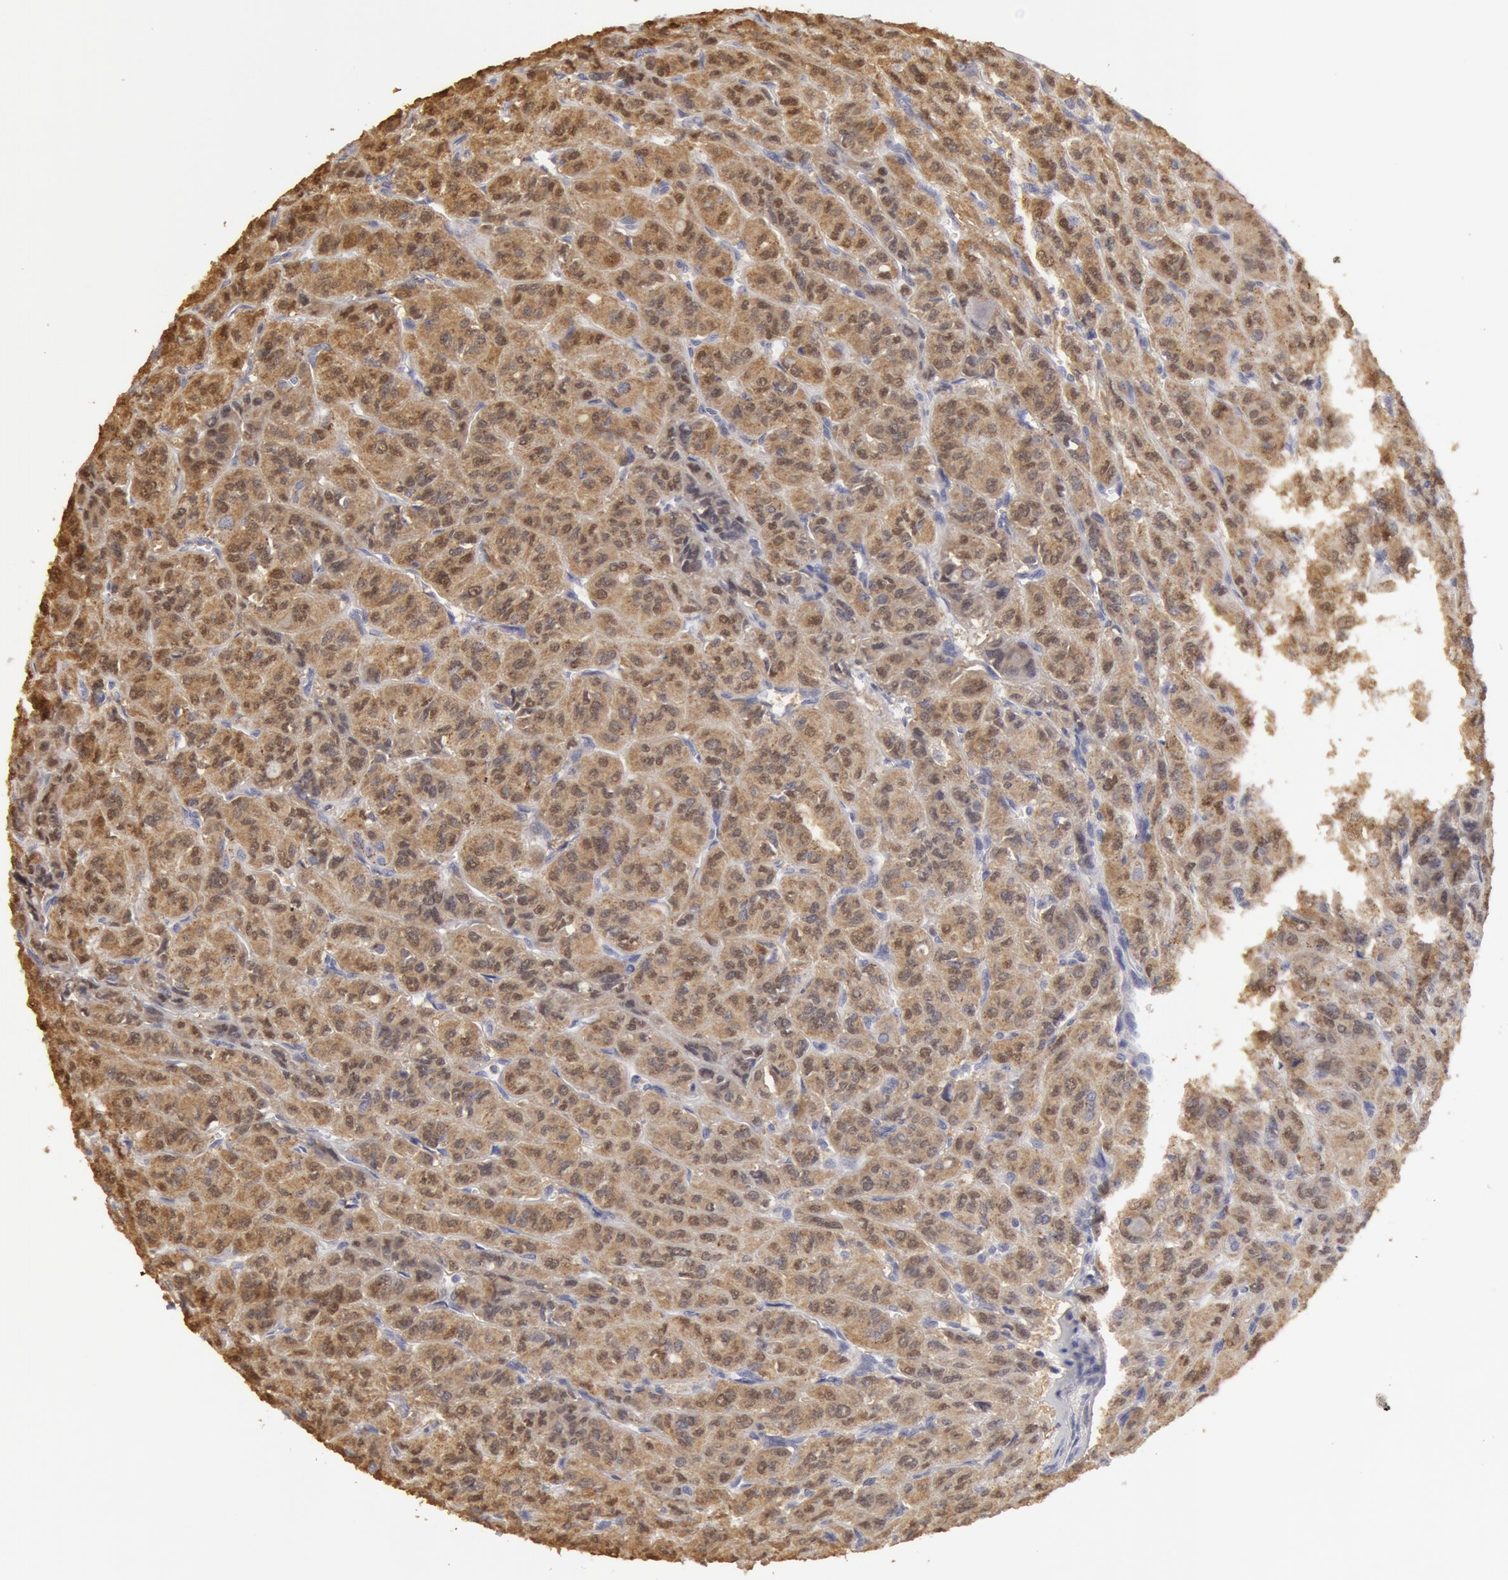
{"staining": {"intensity": "moderate", "quantity": ">75%", "location": "cytoplasmic/membranous,nuclear"}, "tissue": "thyroid cancer", "cell_type": "Tumor cells", "image_type": "cancer", "snomed": [{"axis": "morphology", "description": "Follicular adenoma carcinoma, NOS"}, {"axis": "topography", "description": "Thyroid gland"}], "caption": "A medium amount of moderate cytoplasmic/membranous and nuclear positivity is present in approximately >75% of tumor cells in thyroid cancer tissue.", "gene": "CAT", "patient": {"sex": "female", "age": 71}}